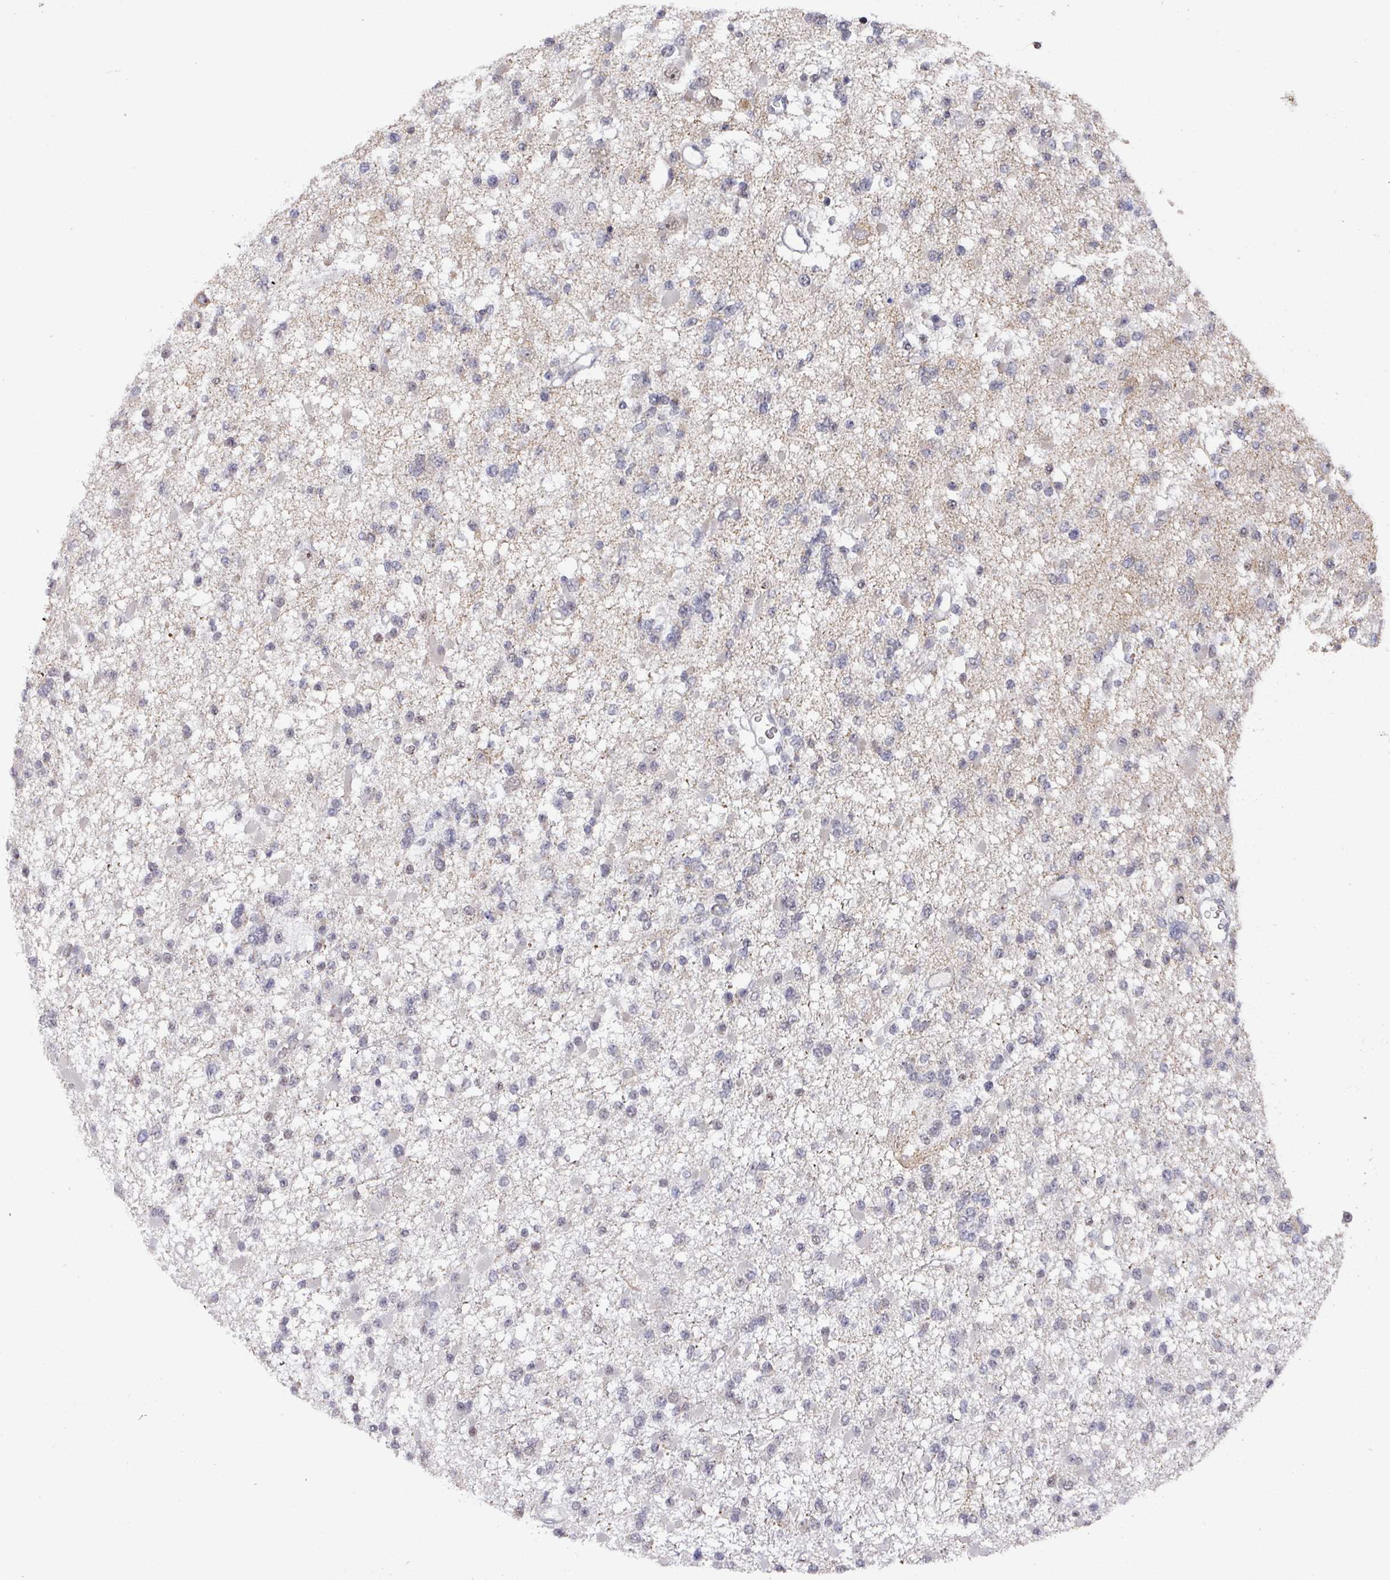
{"staining": {"intensity": "negative", "quantity": "none", "location": "none"}, "tissue": "glioma", "cell_type": "Tumor cells", "image_type": "cancer", "snomed": [{"axis": "morphology", "description": "Glioma, malignant, Low grade"}, {"axis": "topography", "description": "Brain"}], "caption": "IHC image of neoplastic tissue: human glioma stained with DAB displays no significant protein positivity in tumor cells.", "gene": "ZNF654", "patient": {"sex": "female", "age": 22}}